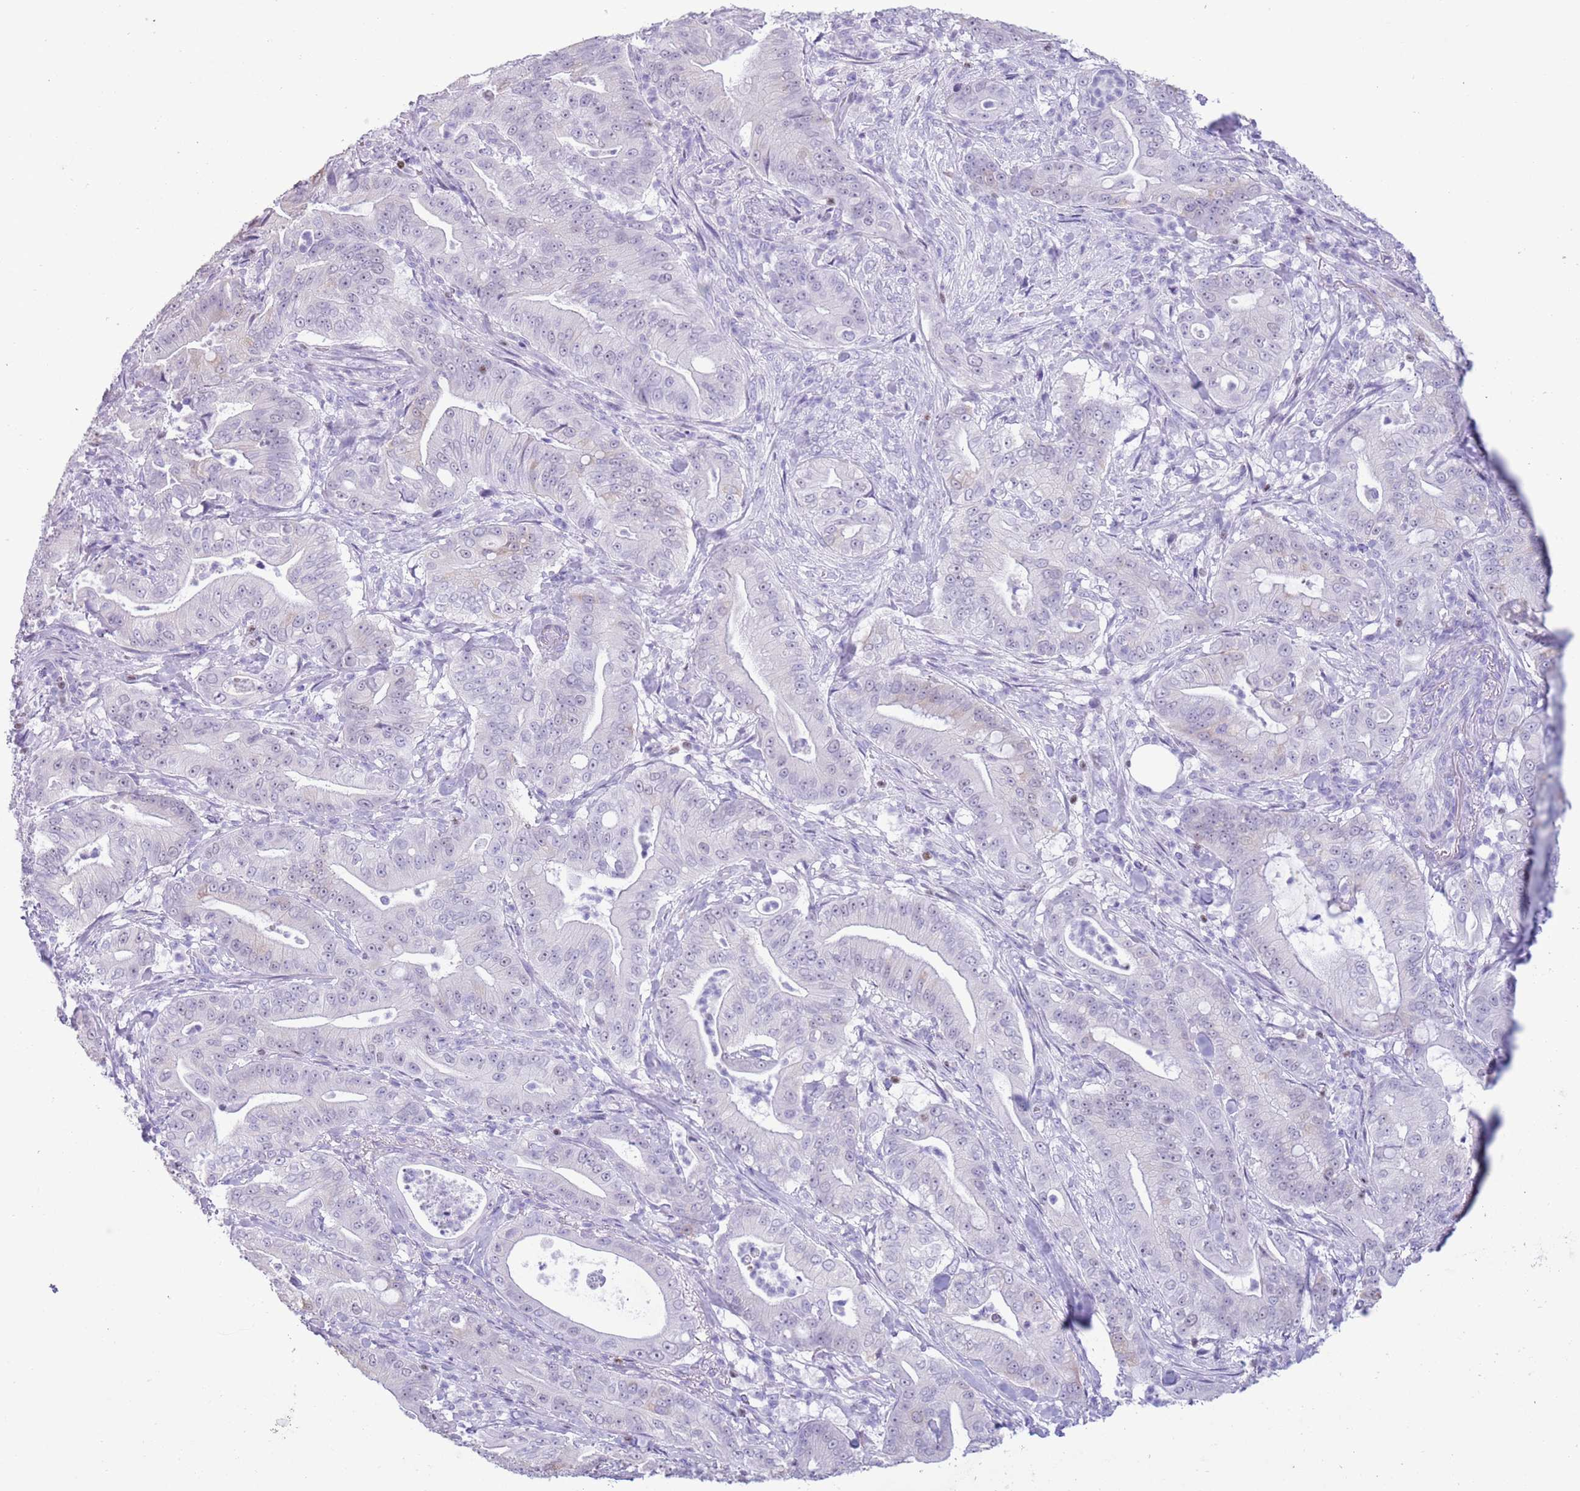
{"staining": {"intensity": "negative", "quantity": "none", "location": "none"}, "tissue": "pancreatic cancer", "cell_type": "Tumor cells", "image_type": "cancer", "snomed": [{"axis": "morphology", "description": "Adenocarcinoma, NOS"}, {"axis": "topography", "description": "Pancreas"}], "caption": "Tumor cells are negative for brown protein staining in pancreatic cancer (adenocarcinoma). Brightfield microscopy of IHC stained with DAB (3,3'-diaminobenzidine) (brown) and hematoxylin (blue), captured at high magnification.", "gene": "BCL11B", "patient": {"sex": "male", "age": 71}}